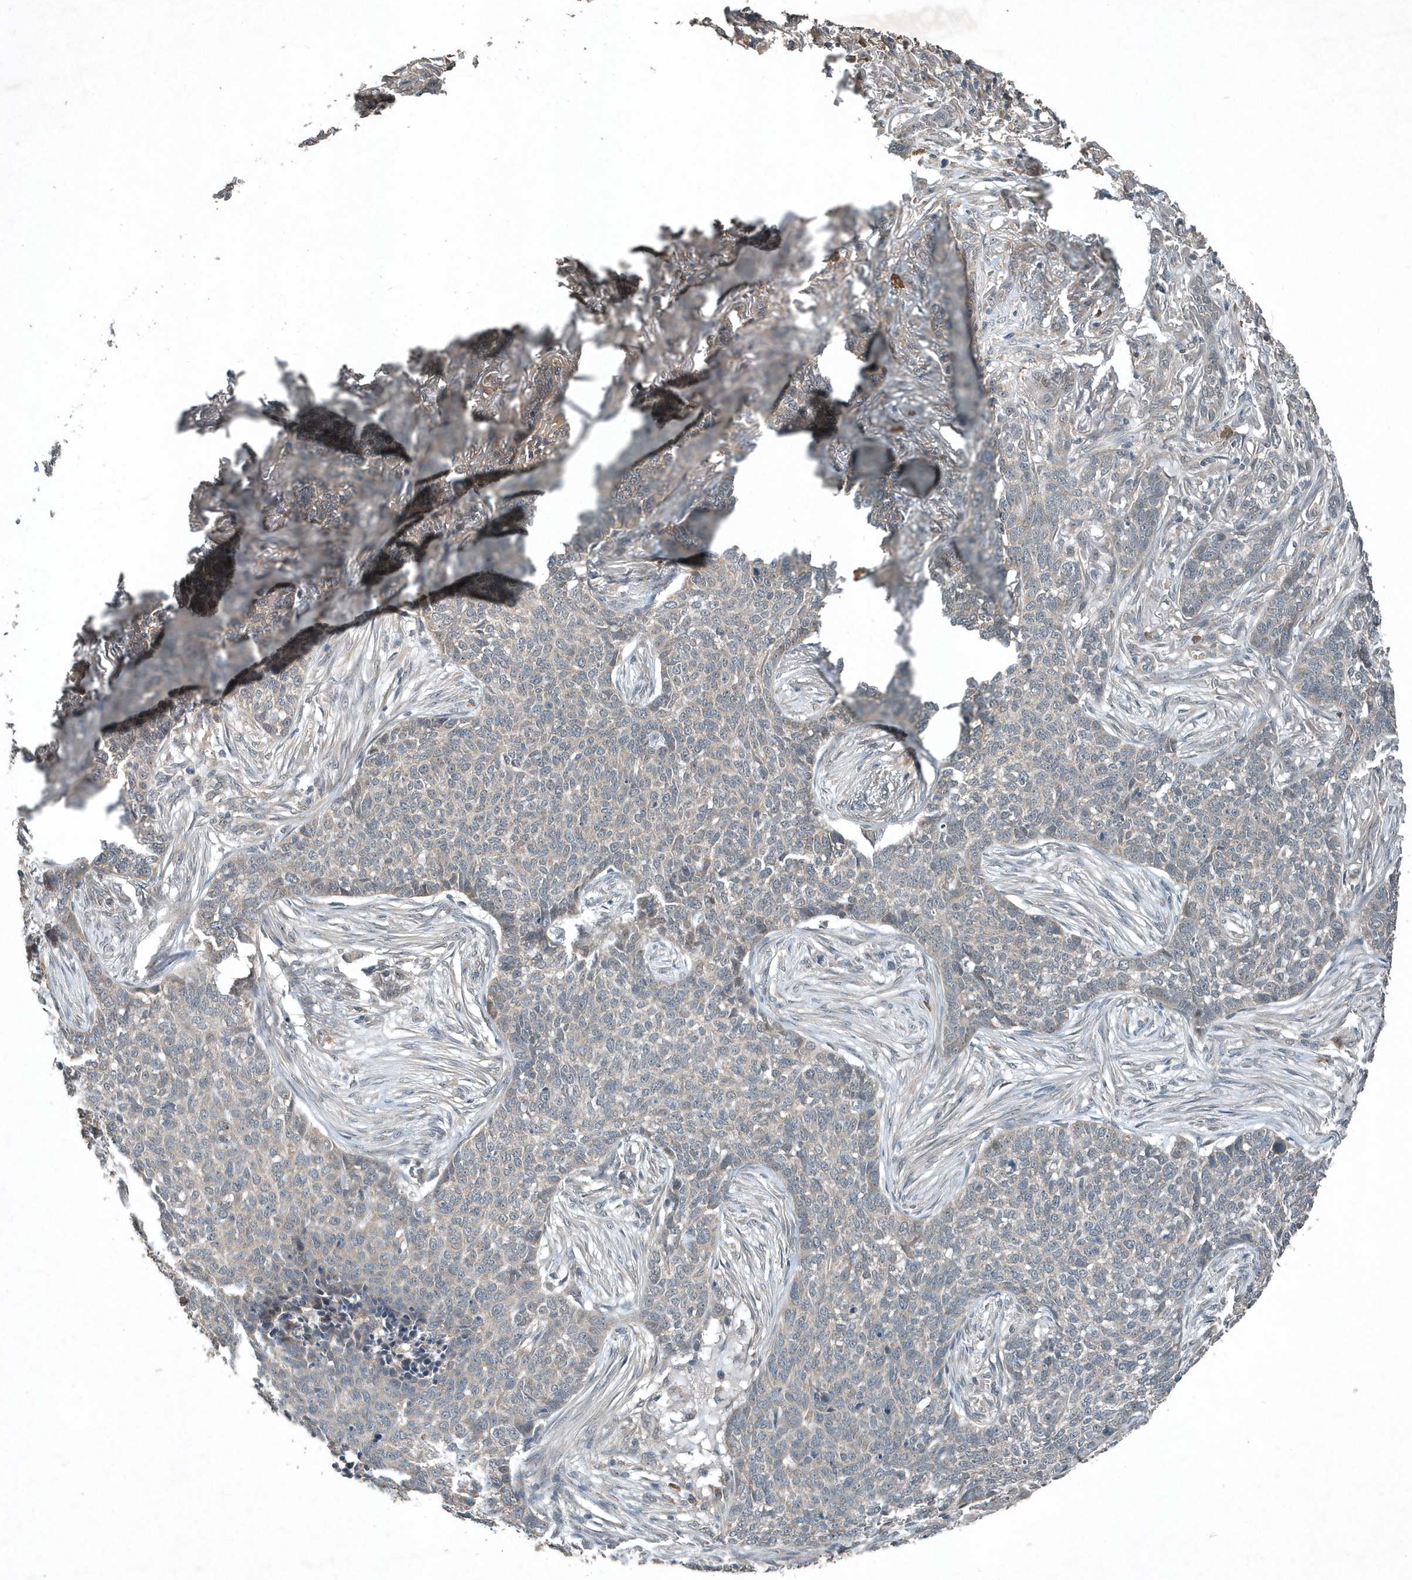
{"staining": {"intensity": "negative", "quantity": "none", "location": "none"}, "tissue": "skin cancer", "cell_type": "Tumor cells", "image_type": "cancer", "snomed": [{"axis": "morphology", "description": "Basal cell carcinoma"}, {"axis": "topography", "description": "Skin"}], "caption": "Protein analysis of skin cancer reveals no significant positivity in tumor cells. (Immunohistochemistry (ihc), brightfield microscopy, high magnification).", "gene": "SCFD2", "patient": {"sex": "male", "age": 85}}